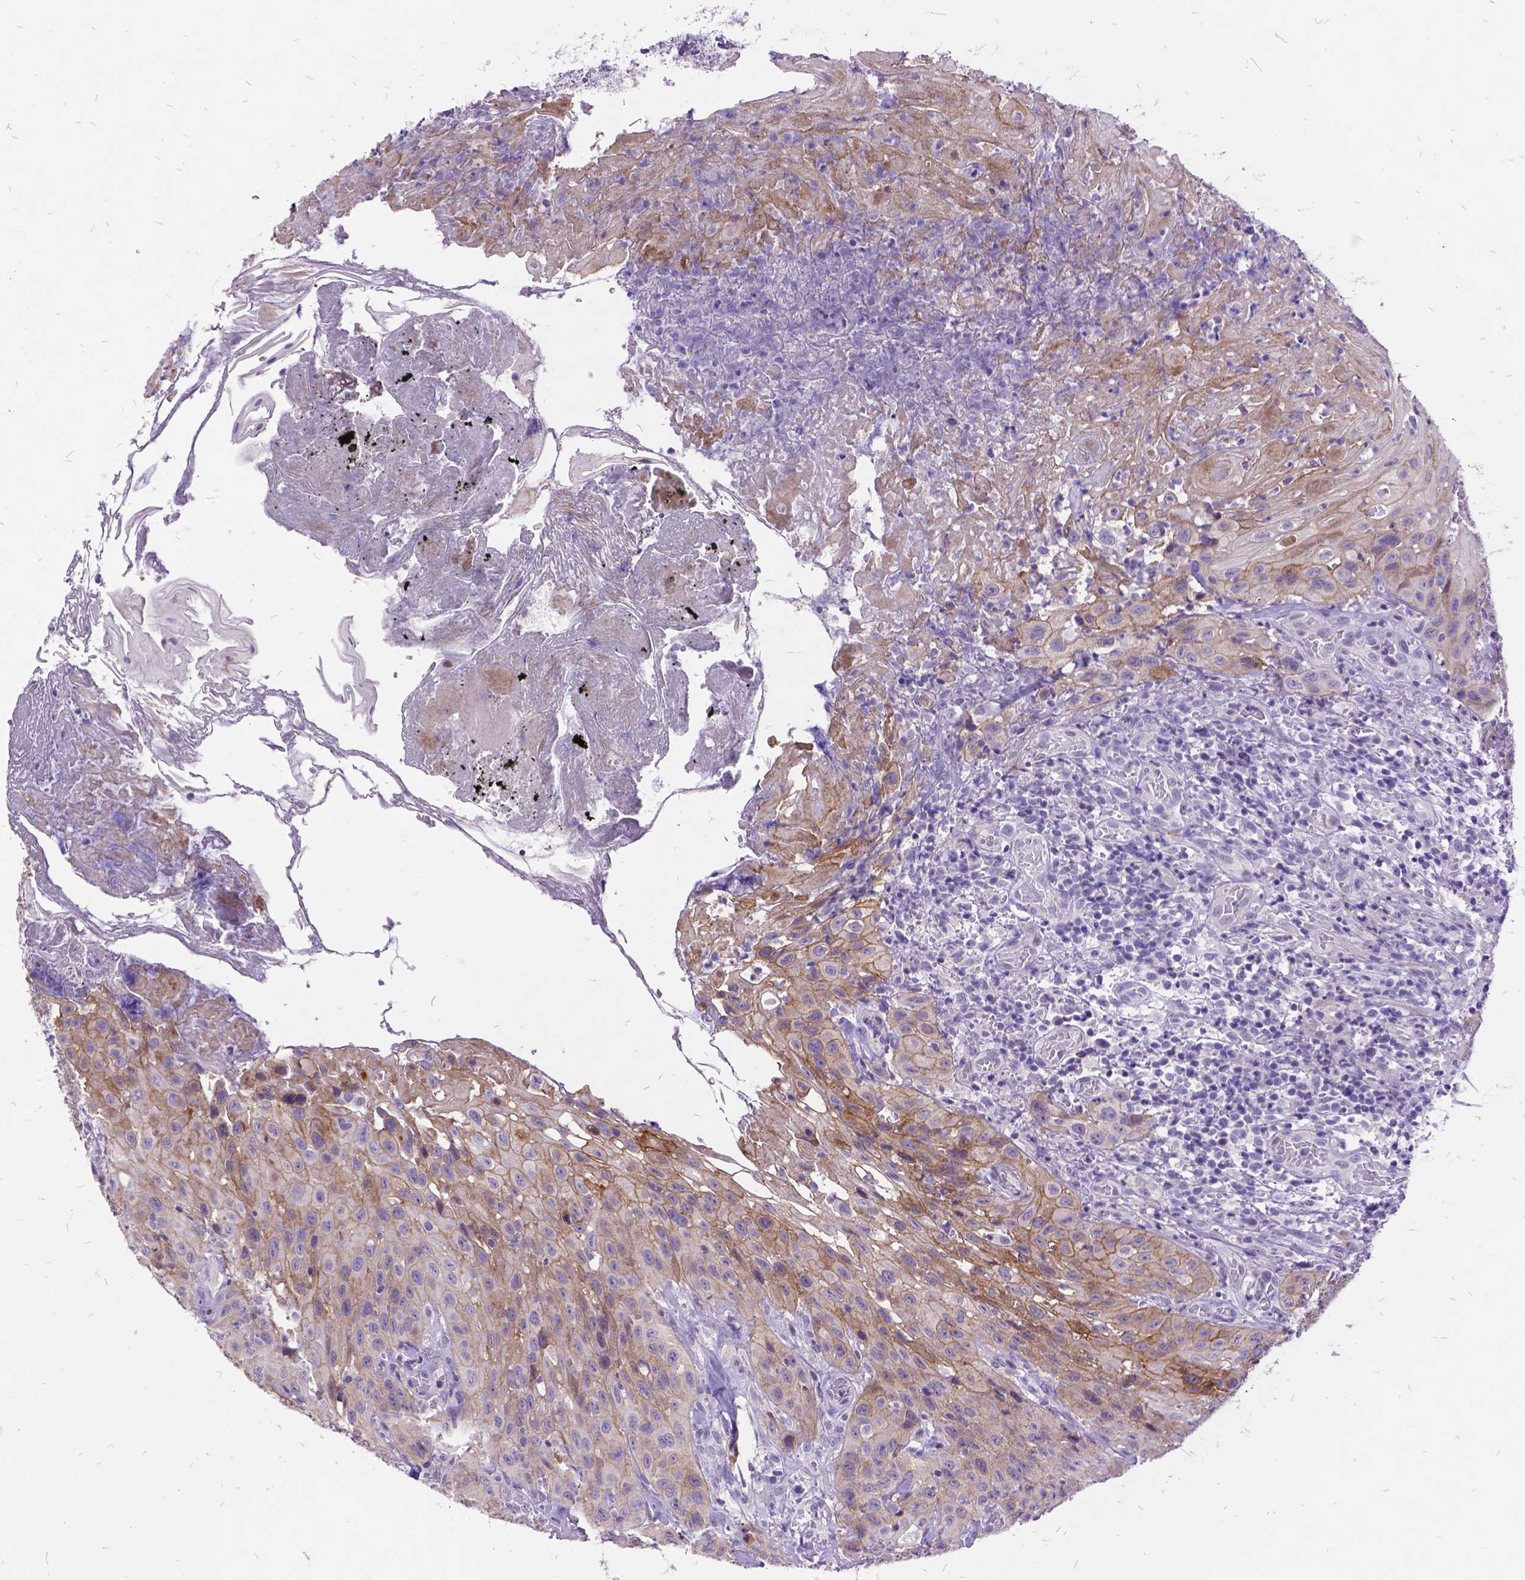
{"staining": {"intensity": "weak", "quantity": ">75%", "location": "cytoplasmic/membranous"}, "tissue": "head and neck cancer", "cell_type": "Tumor cells", "image_type": "cancer", "snomed": [{"axis": "morphology", "description": "Normal tissue, NOS"}, {"axis": "morphology", "description": "Squamous cell carcinoma, NOS"}, {"axis": "topography", "description": "Oral tissue"}, {"axis": "topography", "description": "Tounge, NOS"}, {"axis": "topography", "description": "Head-Neck"}], "caption": "Protein staining by IHC demonstrates weak cytoplasmic/membranous positivity in approximately >75% of tumor cells in head and neck cancer (squamous cell carcinoma).", "gene": "ITGB6", "patient": {"sex": "male", "age": 62}}